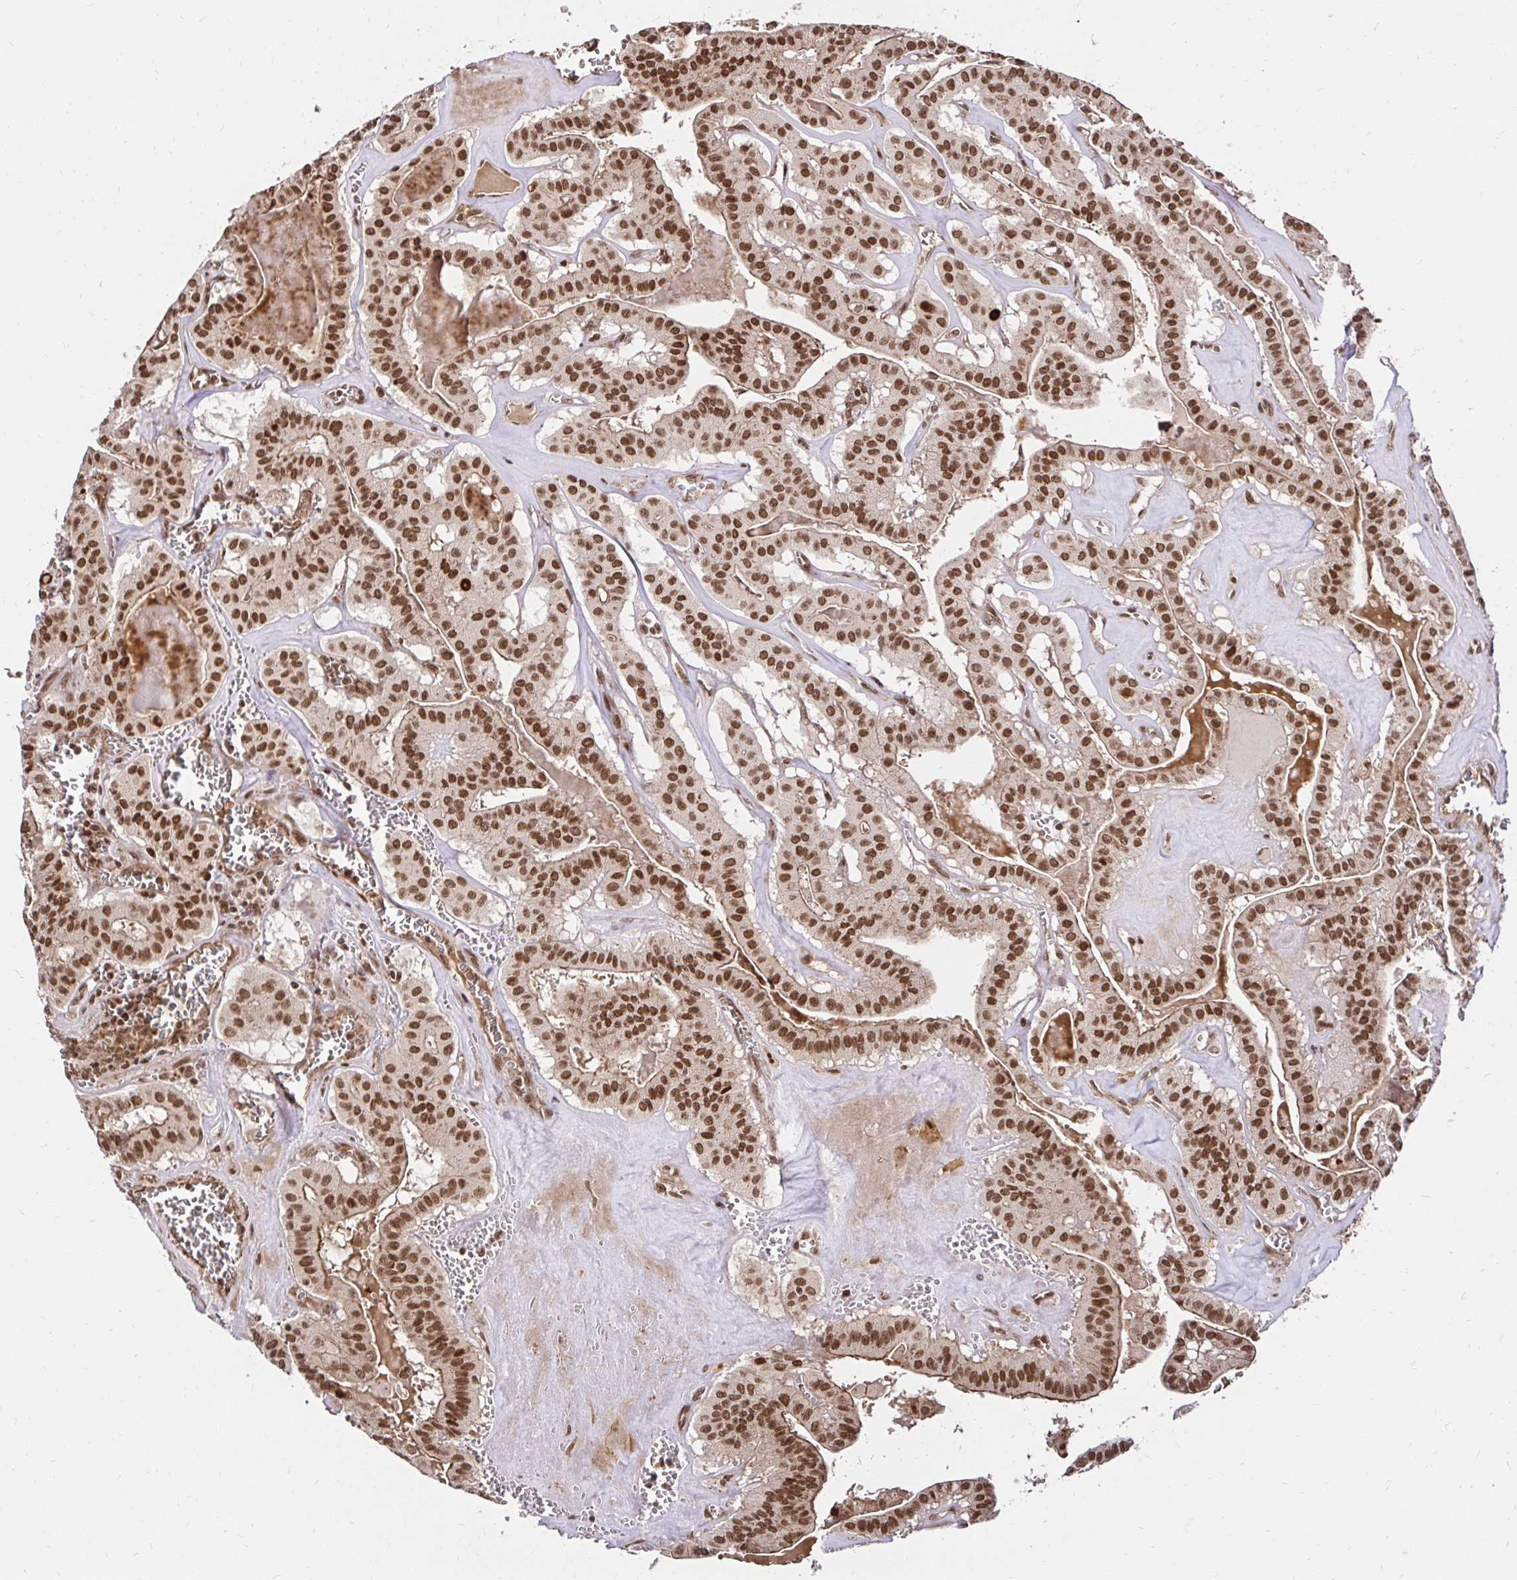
{"staining": {"intensity": "strong", "quantity": ">75%", "location": "cytoplasmic/membranous,nuclear"}, "tissue": "thyroid cancer", "cell_type": "Tumor cells", "image_type": "cancer", "snomed": [{"axis": "morphology", "description": "Papillary adenocarcinoma, NOS"}, {"axis": "topography", "description": "Thyroid gland"}], "caption": "Immunohistochemistry (IHC) image of human papillary adenocarcinoma (thyroid) stained for a protein (brown), which demonstrates high levels of strong cytoplasmic/membranous and nuclear expression in approximately >75% of tumor cells.", "gene": "GLYR1", "patient": {"sex": "male", "age": 52}}